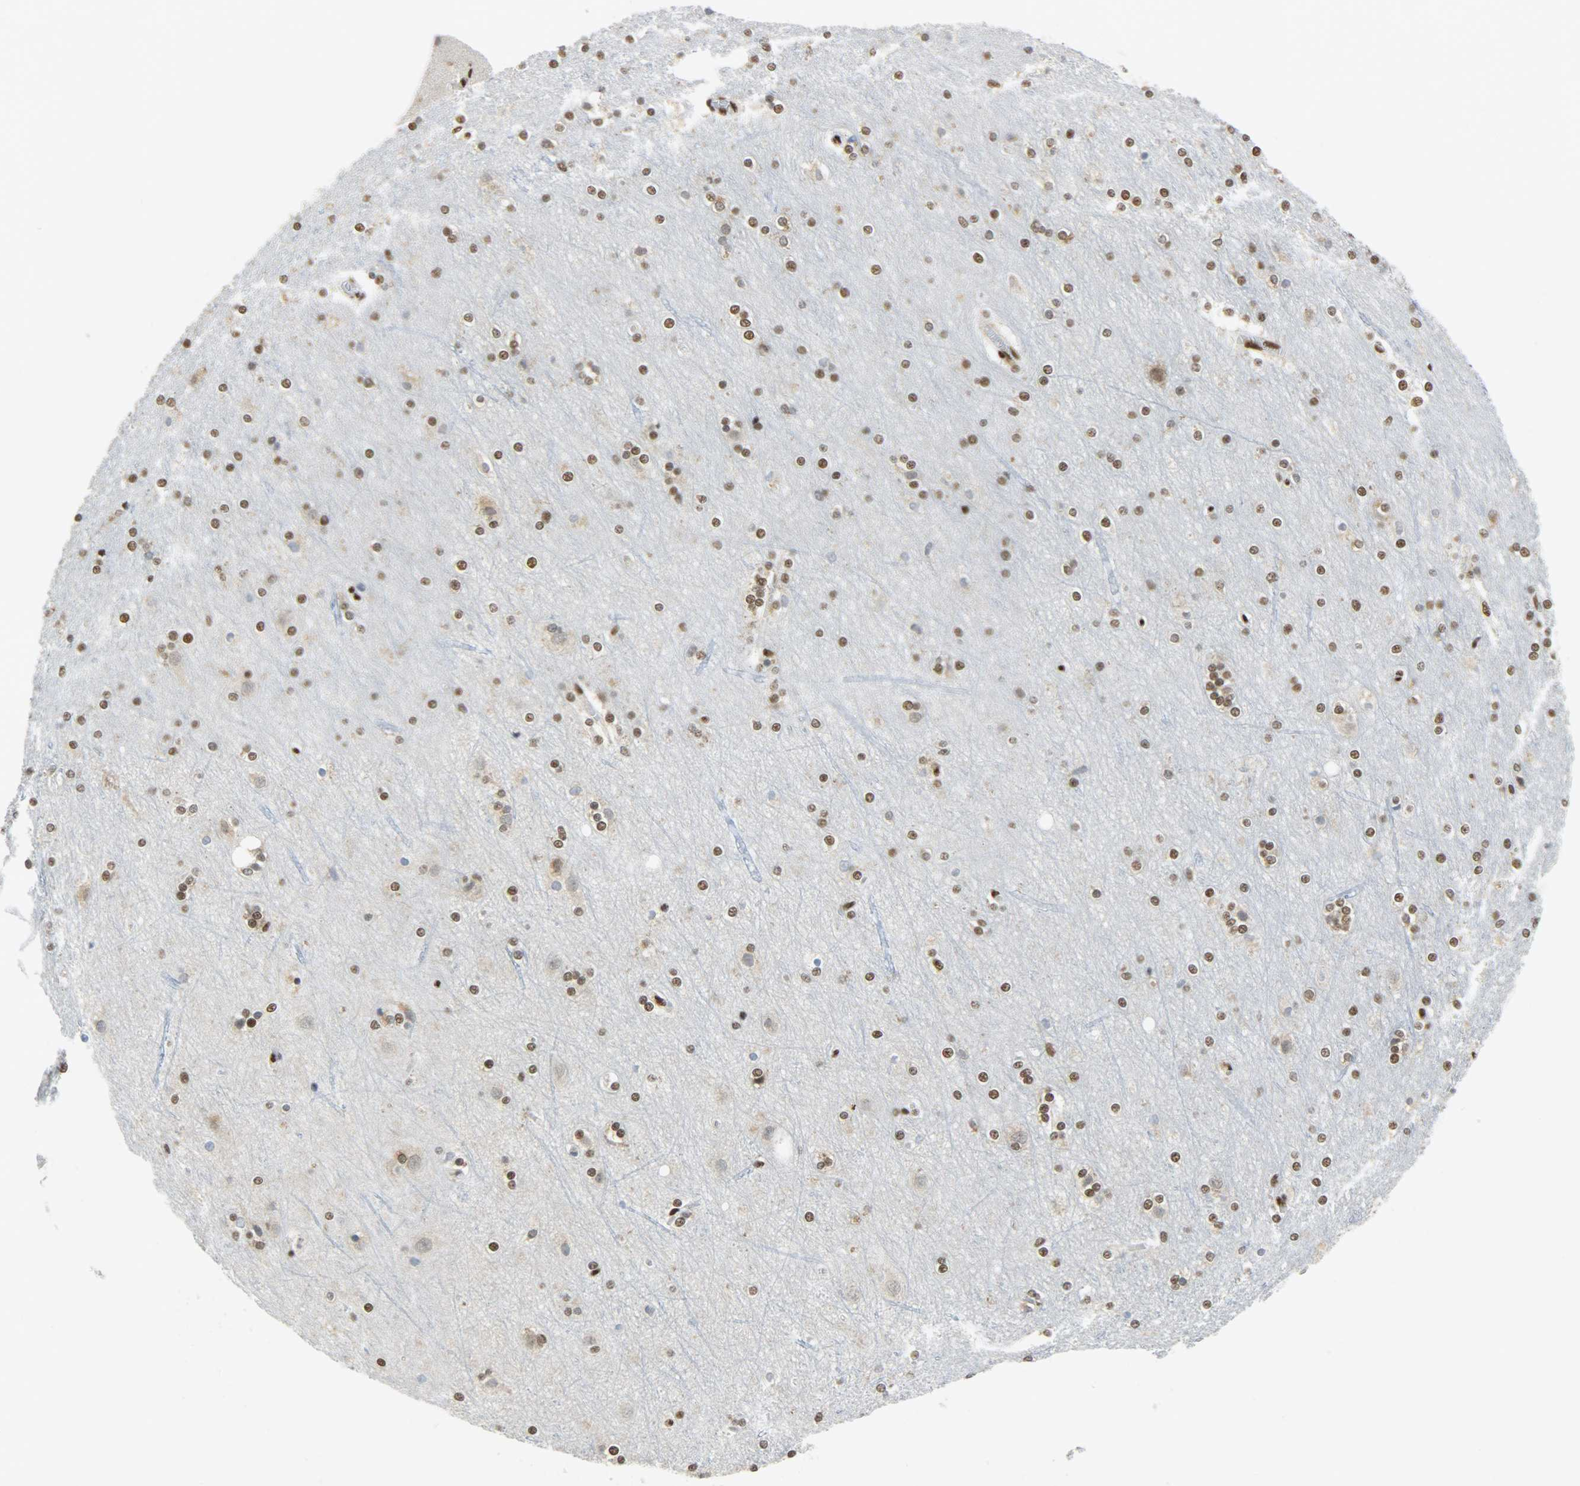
{"staining": {"intensity": "moderate", "quantity": ">75%", "location": "nuclear"}, "tissue": "cerebral cortex", "cell_type": "Endothelial cells", "image_type": "normal", "snomed": [{"axis": "morphology", "description": "Normal tissue, NOS"}, {"axis": "topography", "description": "Cerebral cortex"}], "caption": "Cerebral cortex stained with immunohistochemistry (IHC) exhibits moderate nuclear staining in approximately >75% of endothelial cells.", "gene": "SSB", "patient": {"sex": "female", "age": 54}}